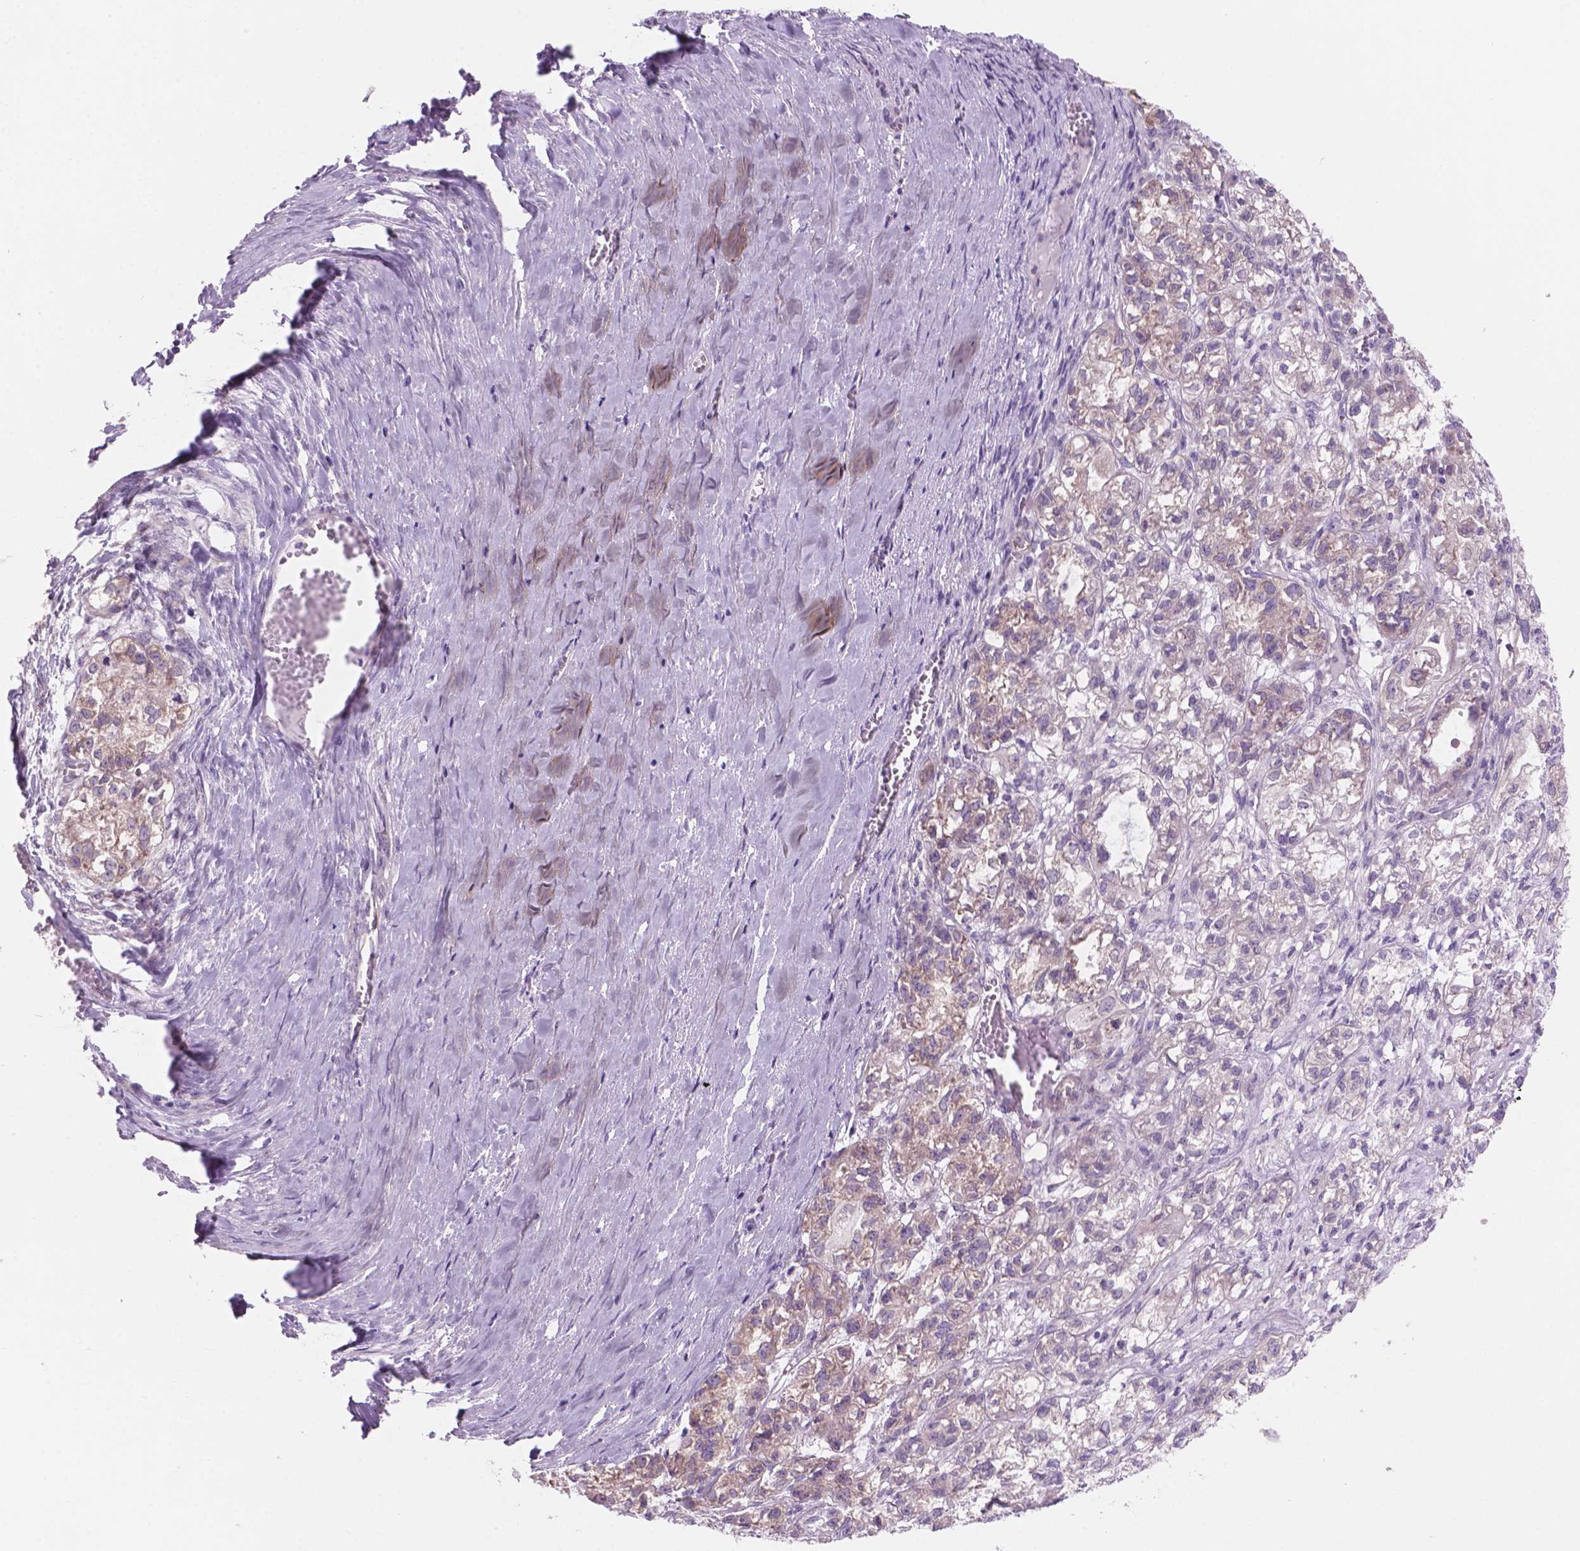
{"staining": {"intensity": "weak", "quantity": "25%-75%", "location": "cytoplasmic/membranous"}, "tissue": "ovarian cancer", "cell_type": "Tumor cells", "image_type": "cancer", "snomed": [{"axis": "morphology", "description": "Carcinoma, endometroid"}, {"axis": "topography", "description": "Ovary"}], "caption": "An image of human ovarian cancer (endometroid carcinoma) stained for a protein reveals weak cytoplasmic/membranous brown staining in tumor cells. The protein is shown in brown color, while the nuclei are stained blue.", "gene": "ENSG00000187186", "patient": {"sex": "female", "age": 64}}